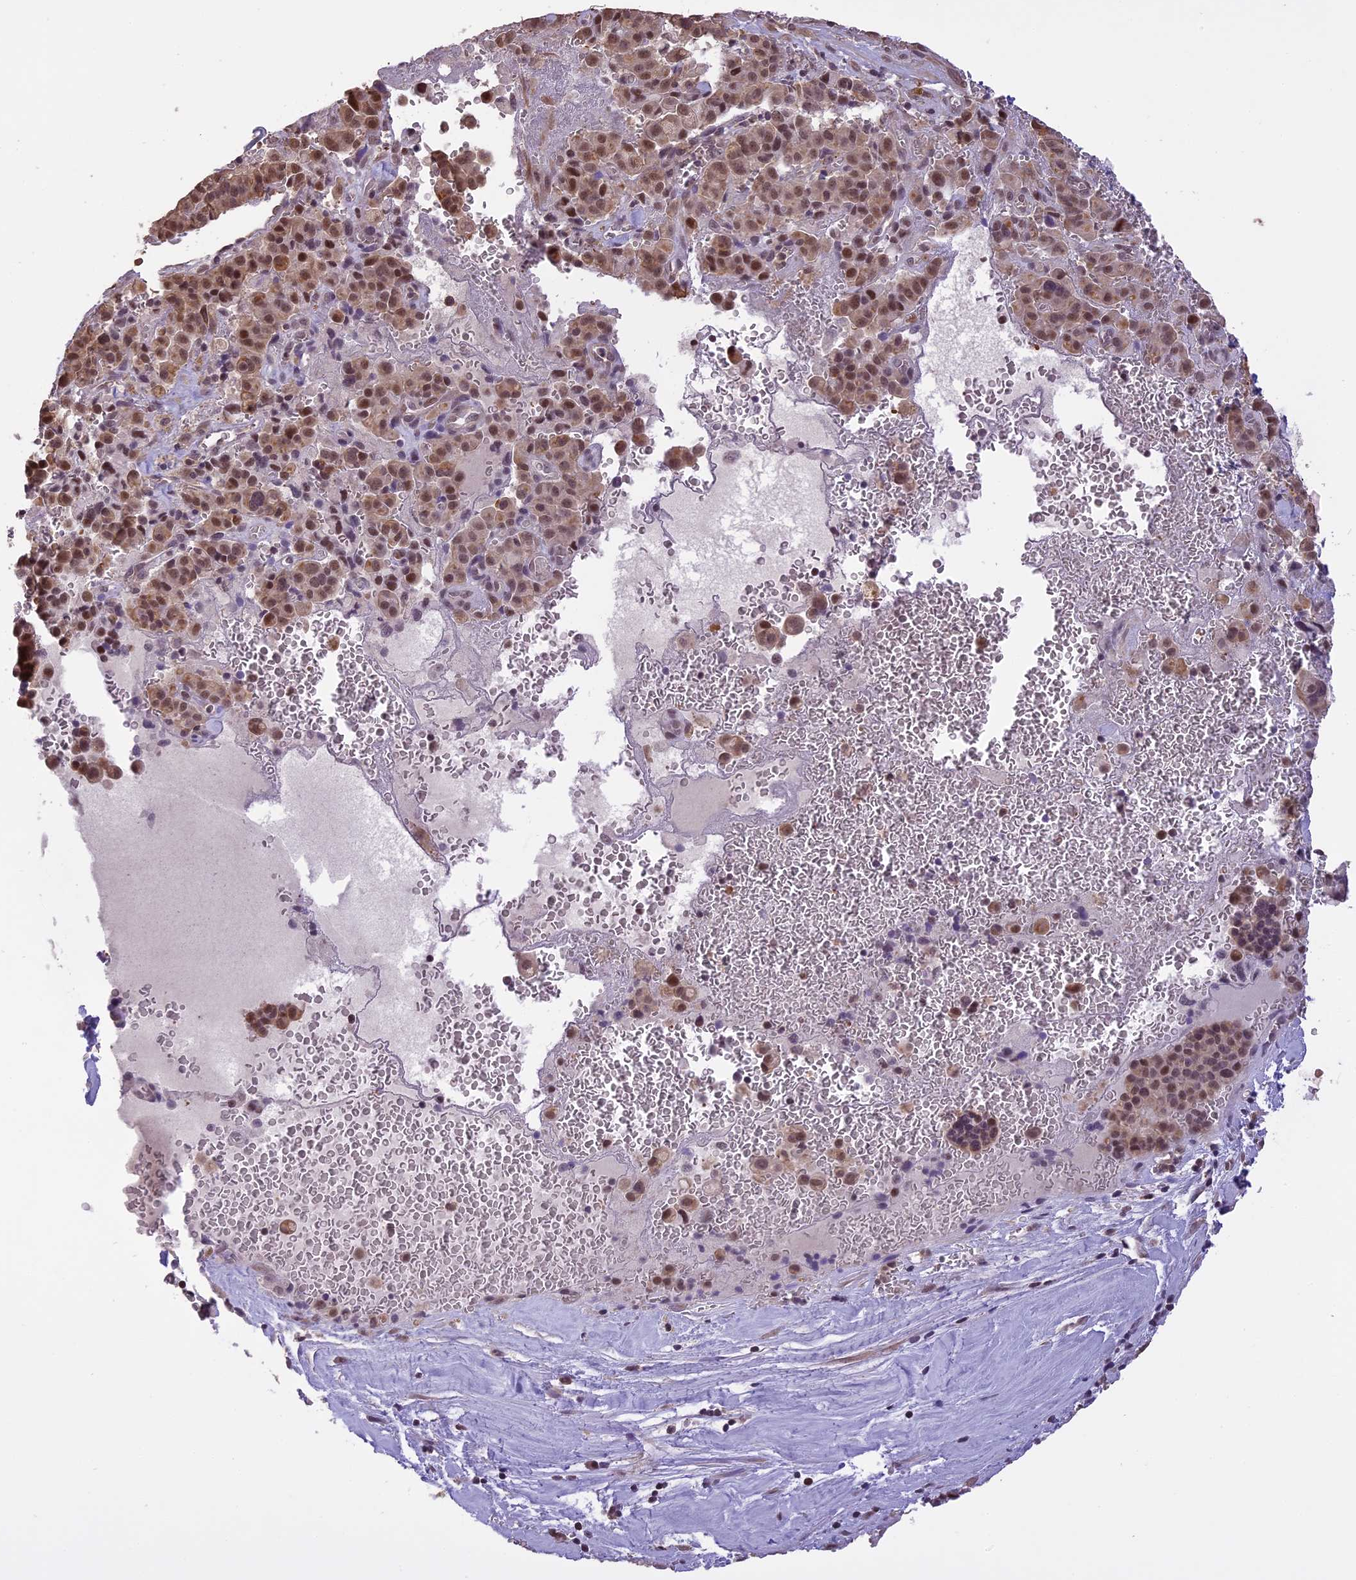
{"staining": {"intensity": "moderate", "quantity": ">75%", "location": "nuclear"}, "tissue": "pancreatic cancer", "cell_type": "Tumor cells", "image_type": "cancer", "snomed": [{"axis": "morphology", "description": "Adenocarcinoma, NOS"}, {"axis": "topography", "description": "Pancreas"}], "caption": "A medium amount of moderate nuclear expression is present in about >75% of tumor cells in pancreatic adenocarcinoma tissue.", "gene": "TIGD7", "patient": {"sex": "male", "age": 65}}